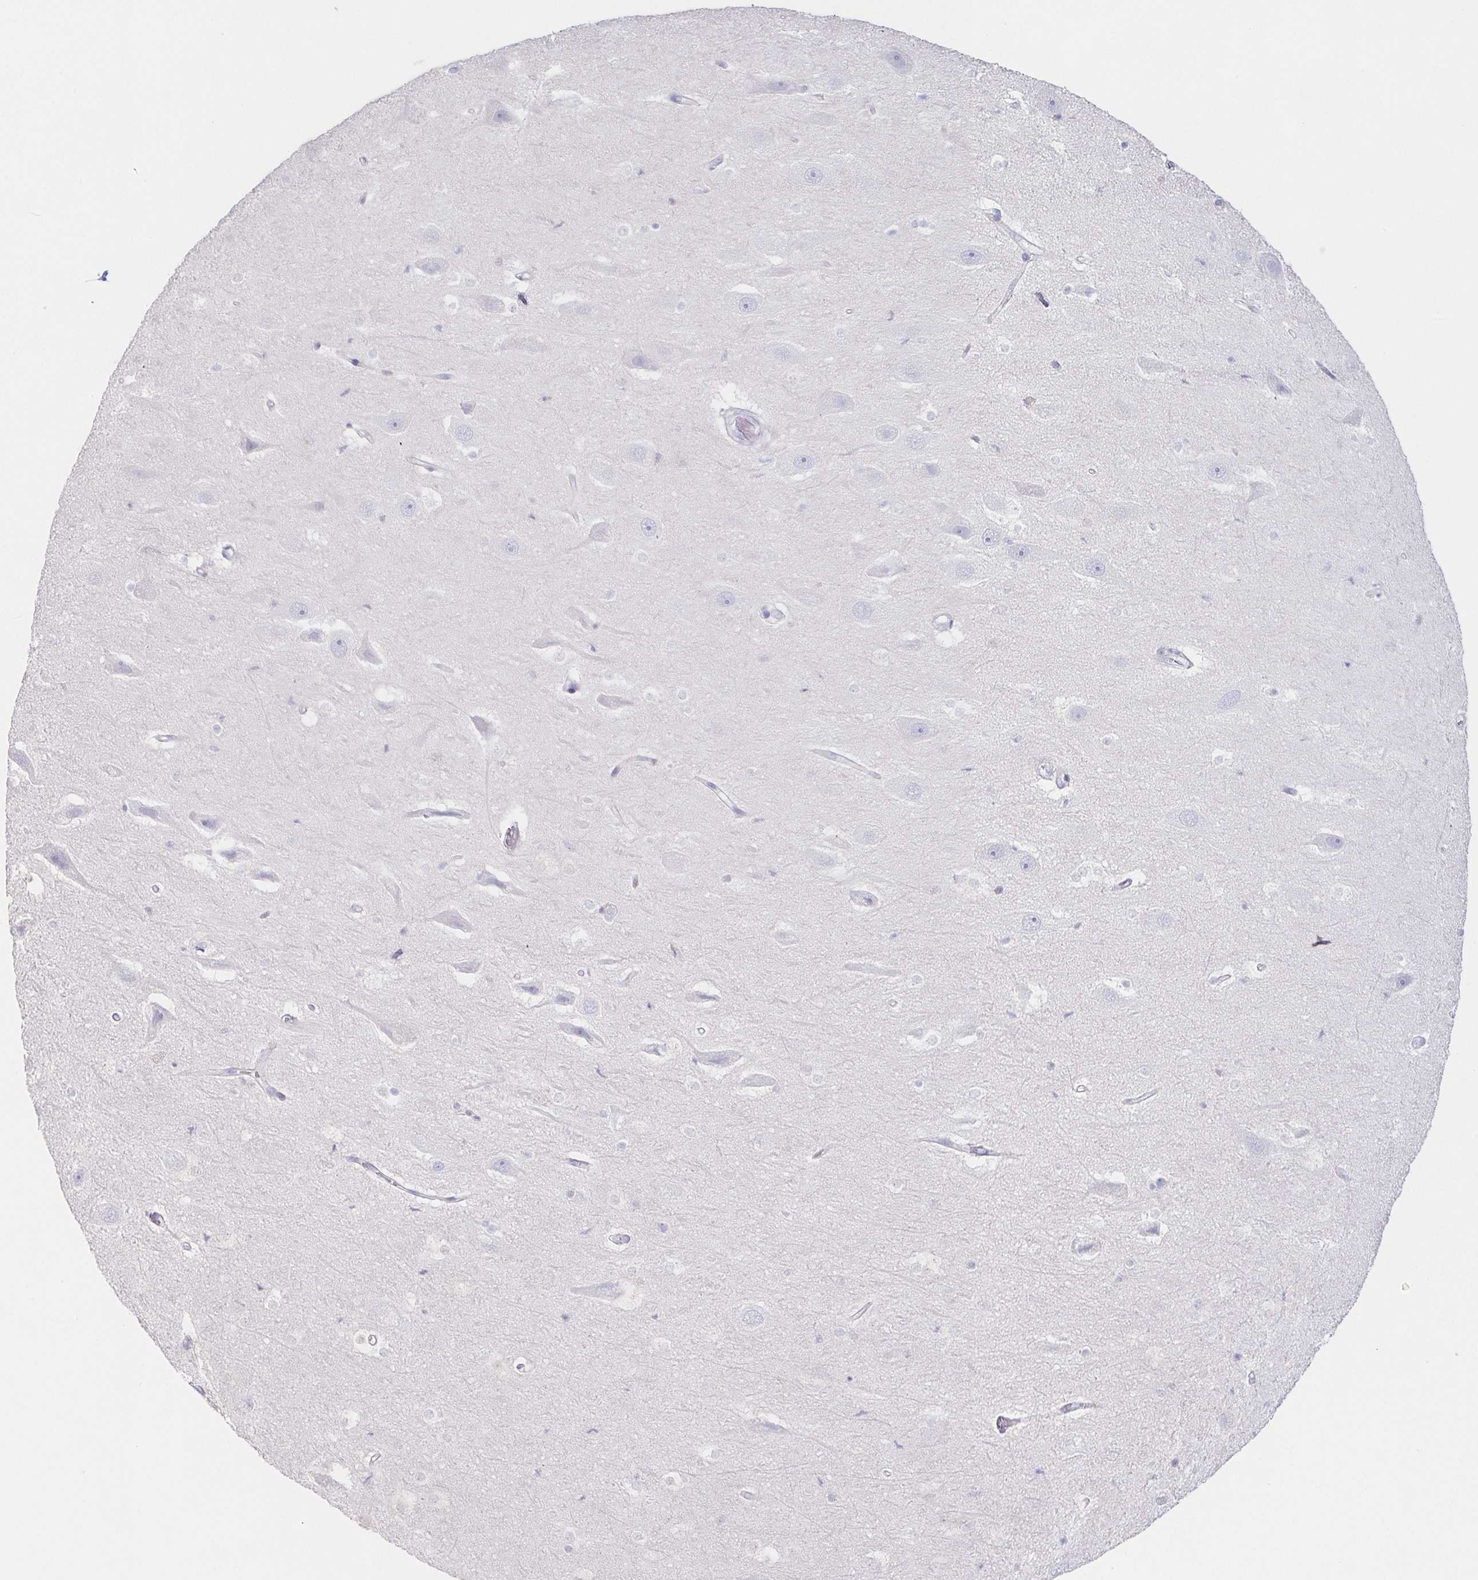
{"staining": {"intensity": "negative", "quantity": "none", "location": "none"}, "tissue": "hippocampus", "cell_type": "Glial cells", "image_type": "normal", "snomed": [{"axis": "morphology", "description": "Normal tissue, NOS"}, {"axis": "topography", "description": "Hippocampus"}], "caption": "This is an immunohistochemistry (IHC) micrograph of unremarkable human hippocampus. There is no staining in glial cells.", "gene": "HDGFL1", "patient": {"sex": "male", "age": 26}}